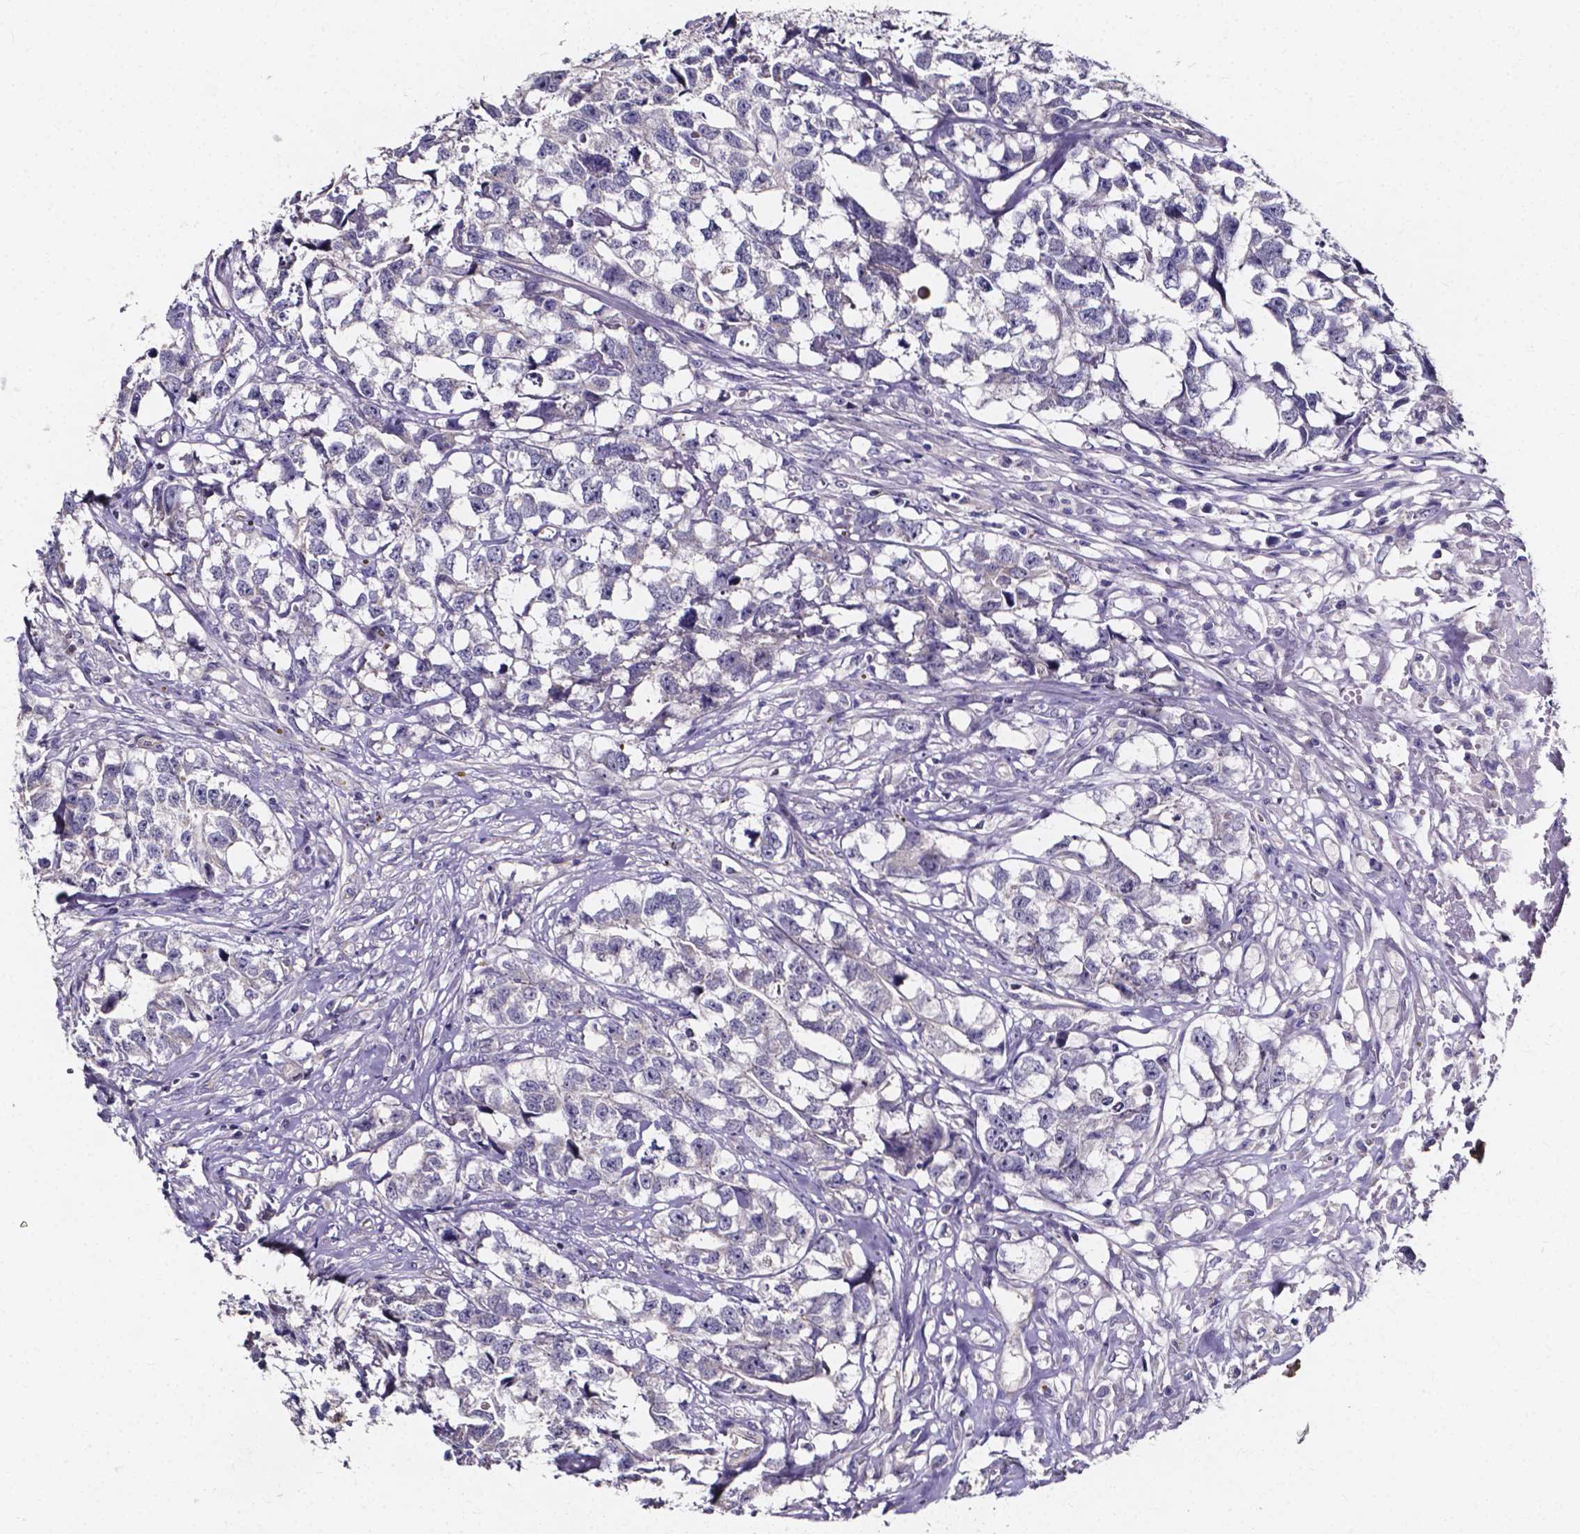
{"staining": {"intensity": "negative", "quantity": "none", "location": "none"}, "tissue": "testis cancer", "cell_type": "Tumor cells", "image_type": "cancer", "snomed": [{"axis": "morphology", "description": "Carcinoma, Embryonal, NOS"}, {"axis": "morphology", "description": "Teratoma, malignant, NOS"}, {"axis": "topography", "description": "Testis"}], "caption": "This is an immunohistochemistry micrograph of human testis cancer (embryonal carcinoma). There is no staining in tumor cells.", "gene": "THEMIS", "patient": {"sex": "male", "age": 44}}